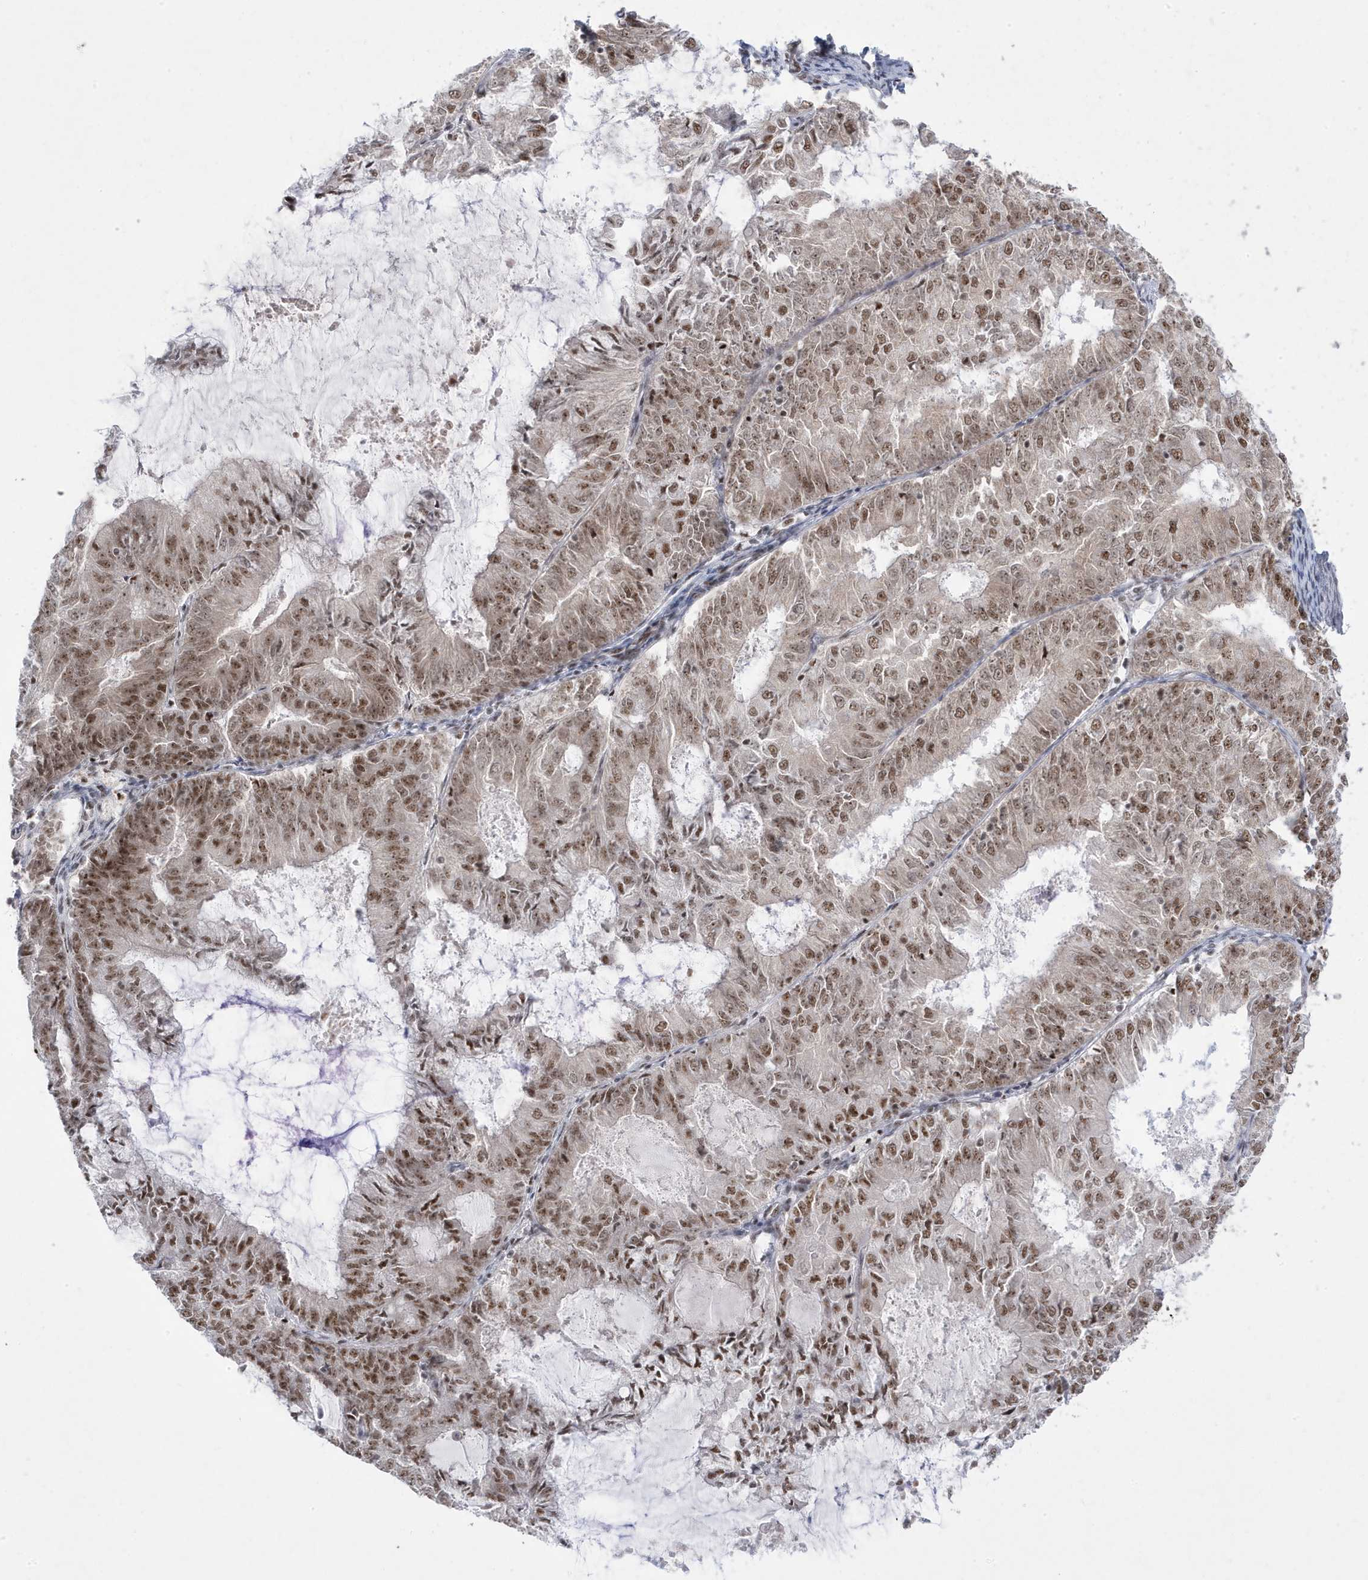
{"staining": {"intensity": "moderate", "quantity": ">75%", "location": "nuclear"}, "tissue": "endometrial cancer", "cell_type": "Tumor cells", "image_type": "cancer", "snomed": [{"axis": "morphology", "description": "Adenocarcinoma, NOS"}, {"axis": "topography", "description": "Endometrium"}], "caption": "Endometrial cancer (adenocarcinoma) stained for a protein (brown) exhibits moderate nuclear positive positivity in approximately >75% of tumor cells.", "gene": "MTREX", "patient": {"sex": "female", "age": 57}}